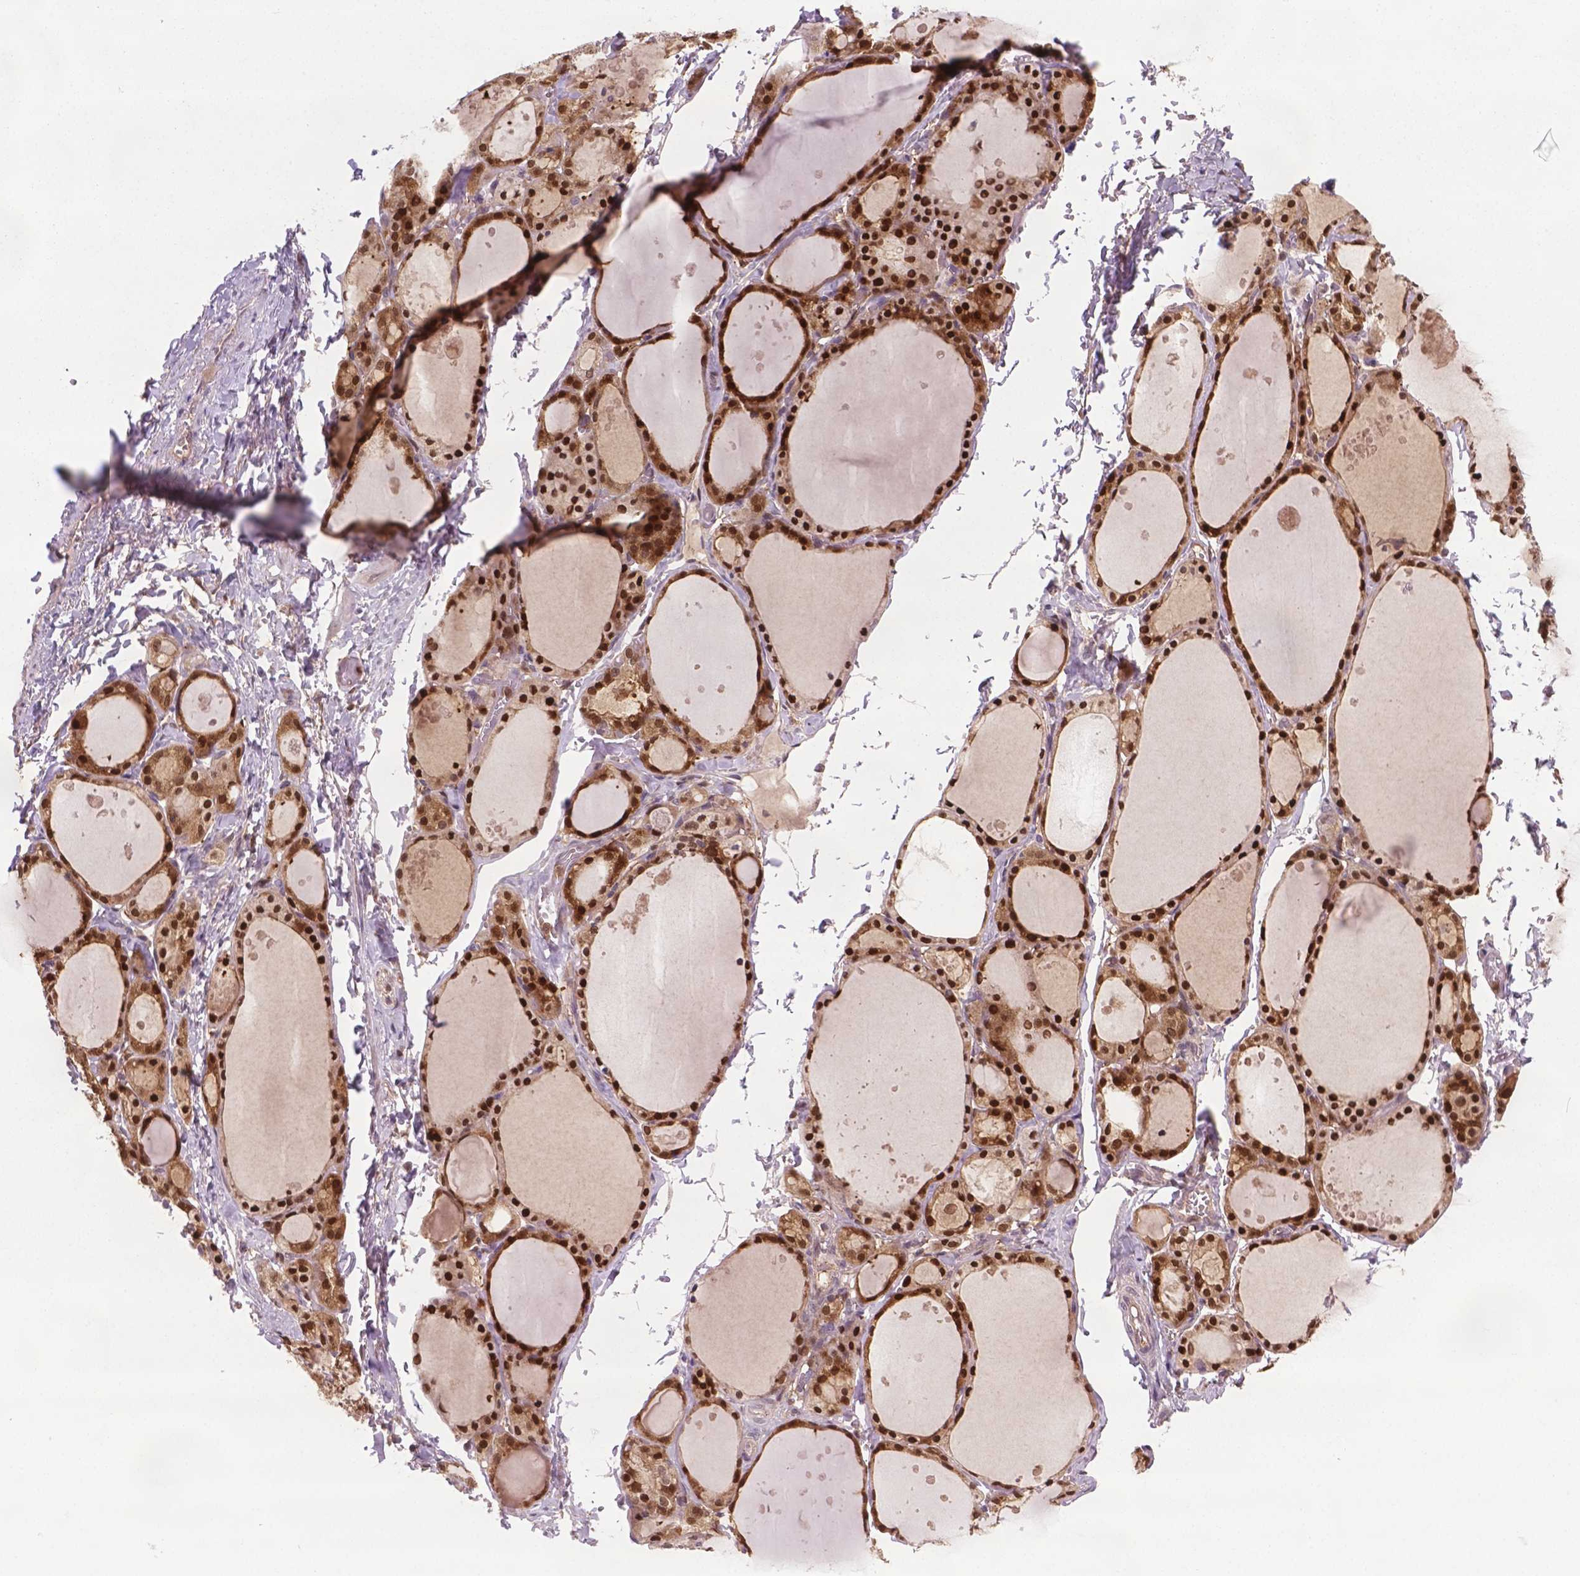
{"staining": {"intensity": "moderate", "quantity": ">75%", "location": "cytoplasmic/membranous,nuclear"}, "tissue": "thyroid gland", "cell_type": "Glandular cells", "image_type": "normal", "snomed": [{"axis": "morphology", "description": "Normal tissue, NOS"}, {"axis": "topography", "description": "Thyroid gland"}], "caption": "Glandular cells exhibit medium levels of moderate cytoplasmic/membranous,nuclear expression in approximately >75% of cells in benign thyroid gland.", "gene": "PLIN3", "patient": {"sex": "male", "age": 68}}